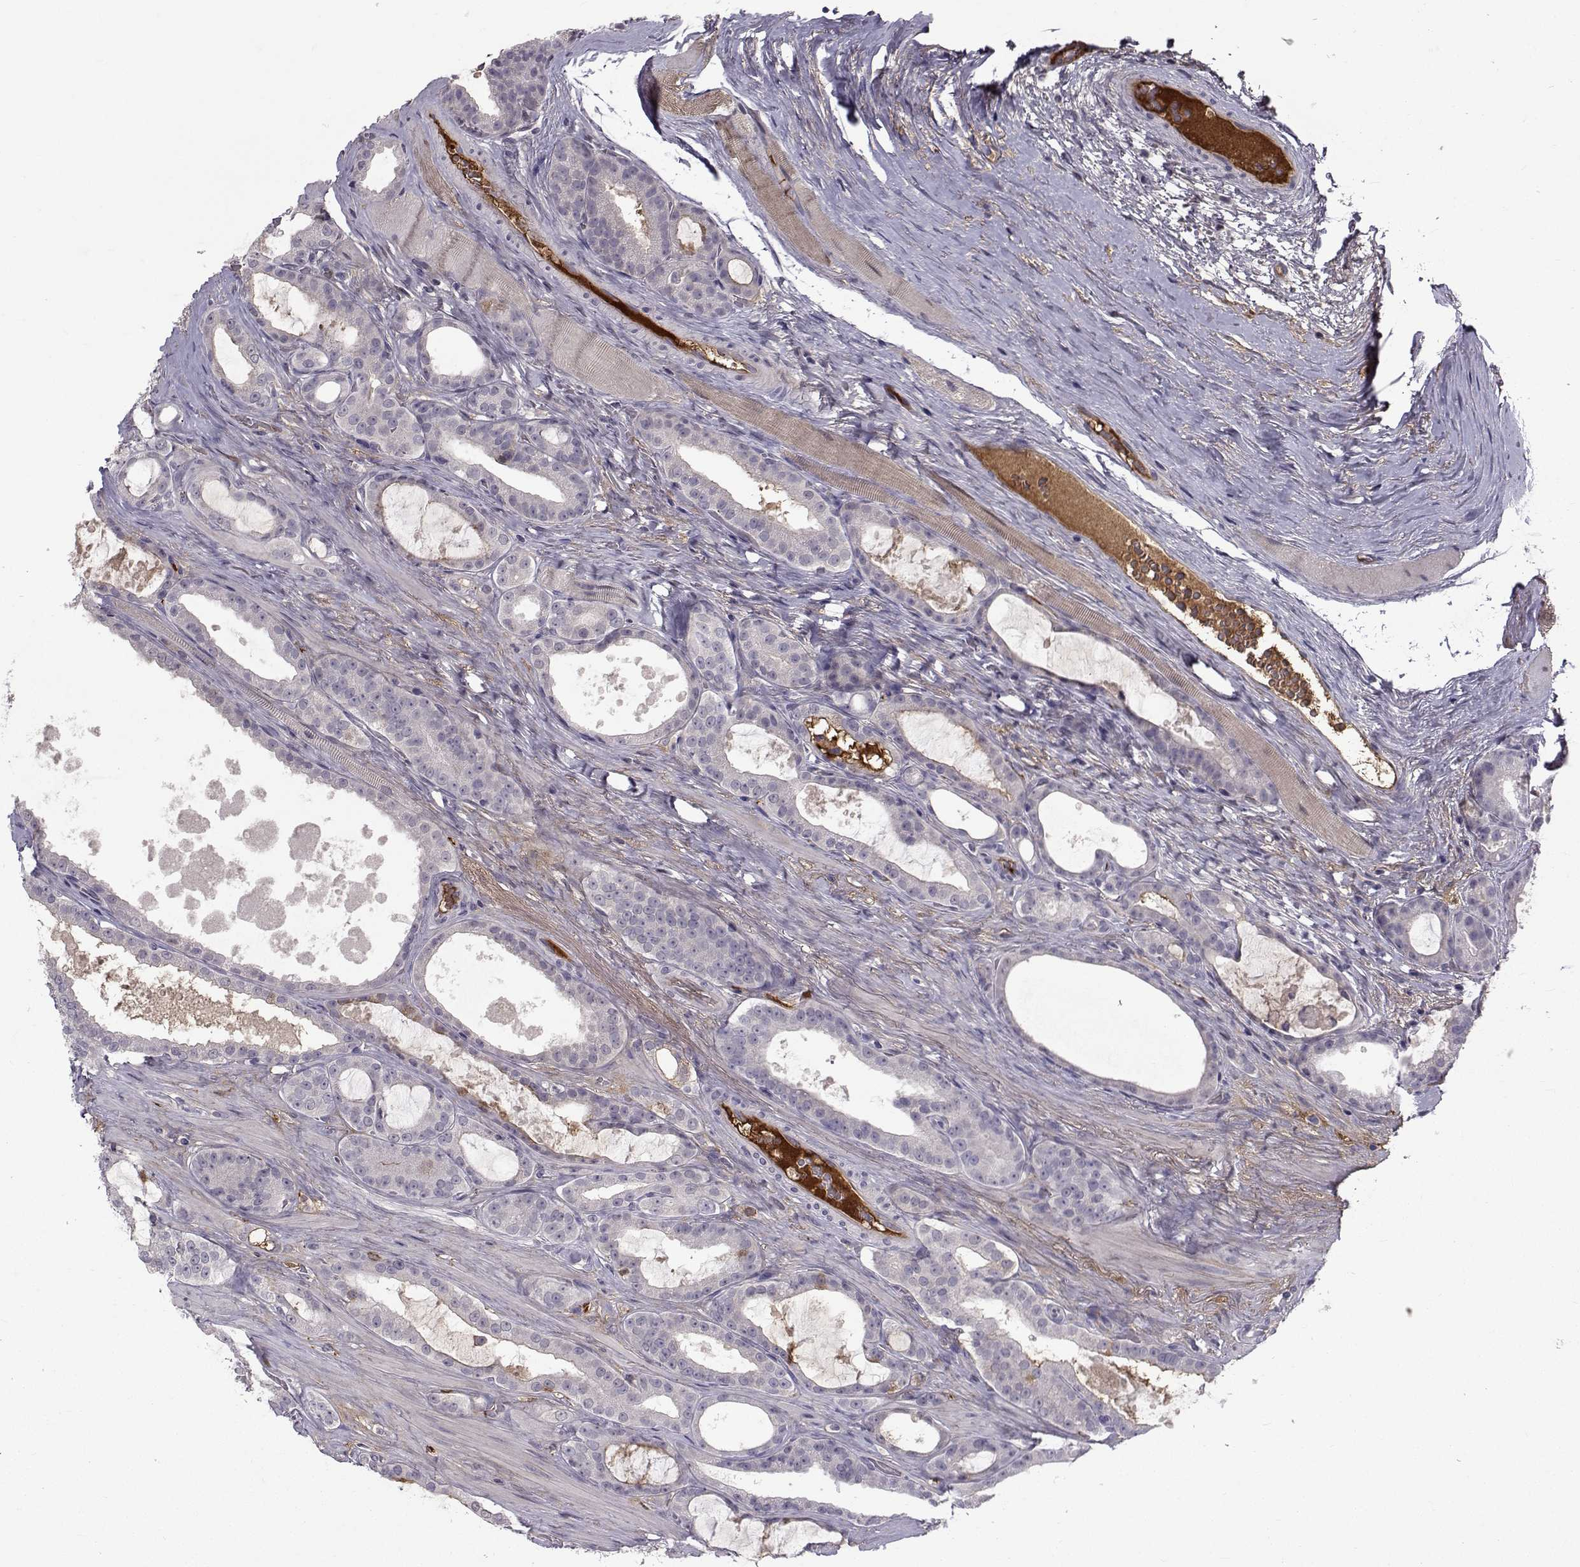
{"staining": {"intensity": "negative", "quantity": "none", "location": "none"}, "tissue": "prostate cancer", "cell_type": "Tumor cells", "image_type": "cancer", "snomed": [{"axis": "morphology", "description": "Adenocarcinoma, NOS"}, {"axis": "topography", "description": "Prostate"}], "caption": "This micrograph is of prostate adenocarcinoma stained with IHC to label a protein in brown with the nuclei are counter-stained blue. There is no positivity in tumor cells.", "gene": "TNFRSF11B", "patient": {"sex": "male", "age": 67}}